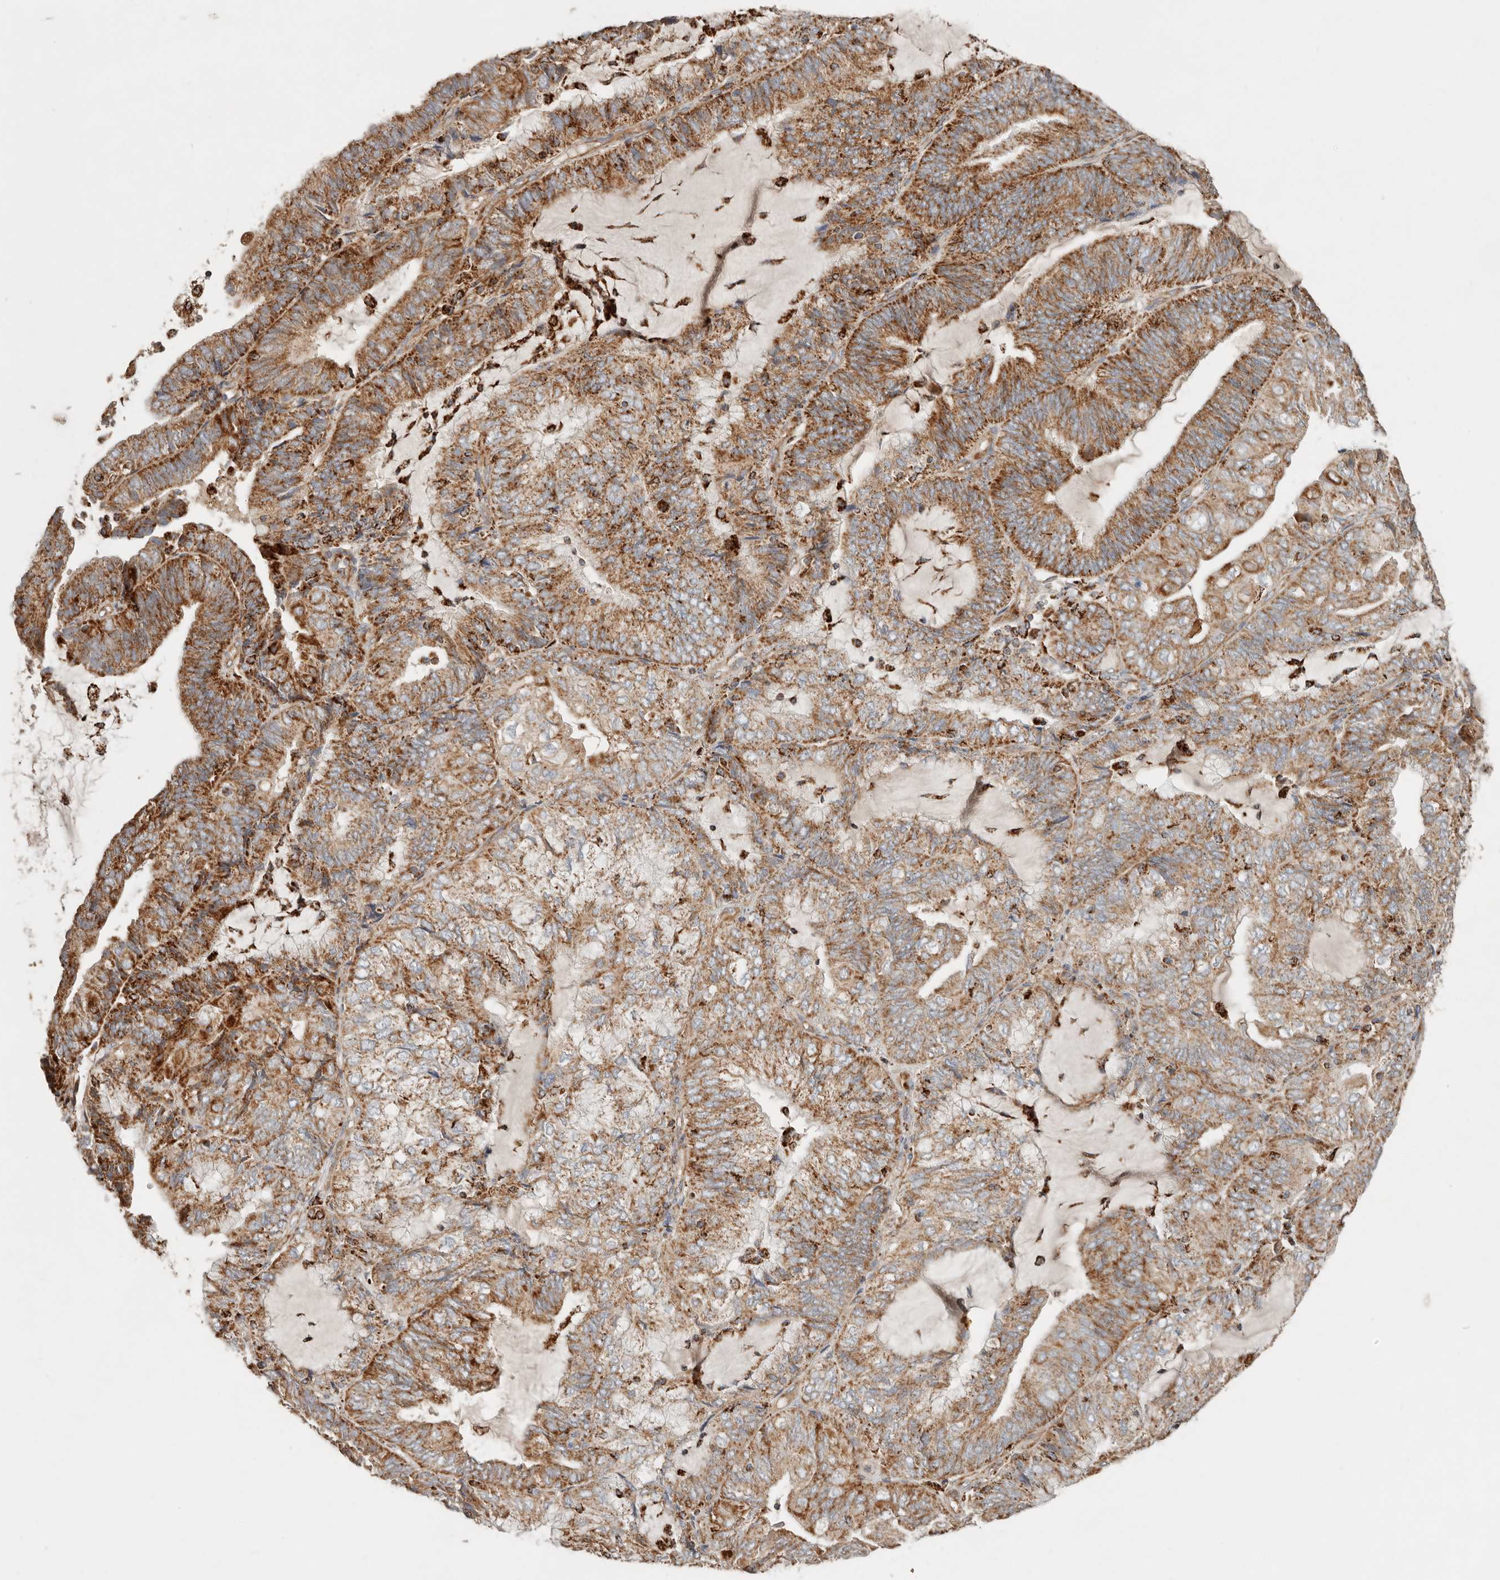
{"staining": {"intensity": "strong", "quantity": "25%-75%", "location": "cytoplasmic/membranous"}, "tissue": "endometrial cancer", "cell_type": "Tumor cells", "image_type": "cancer", "snomed": [{"axis": "morphology", "description": "Adenocarcinoma, NOS"}, {"axis": "topography", "description": "Endometrium"}], "caption": "There is high levels of strong cytoplasmic/membranous positivity in tumor cells of endometrial cancer (adenocarcinoma), as demonstrated by immunohistochemical staining (brown color).", "gene": "ARHGEF10L", "patient": {"sex": "female", "age": 81}}